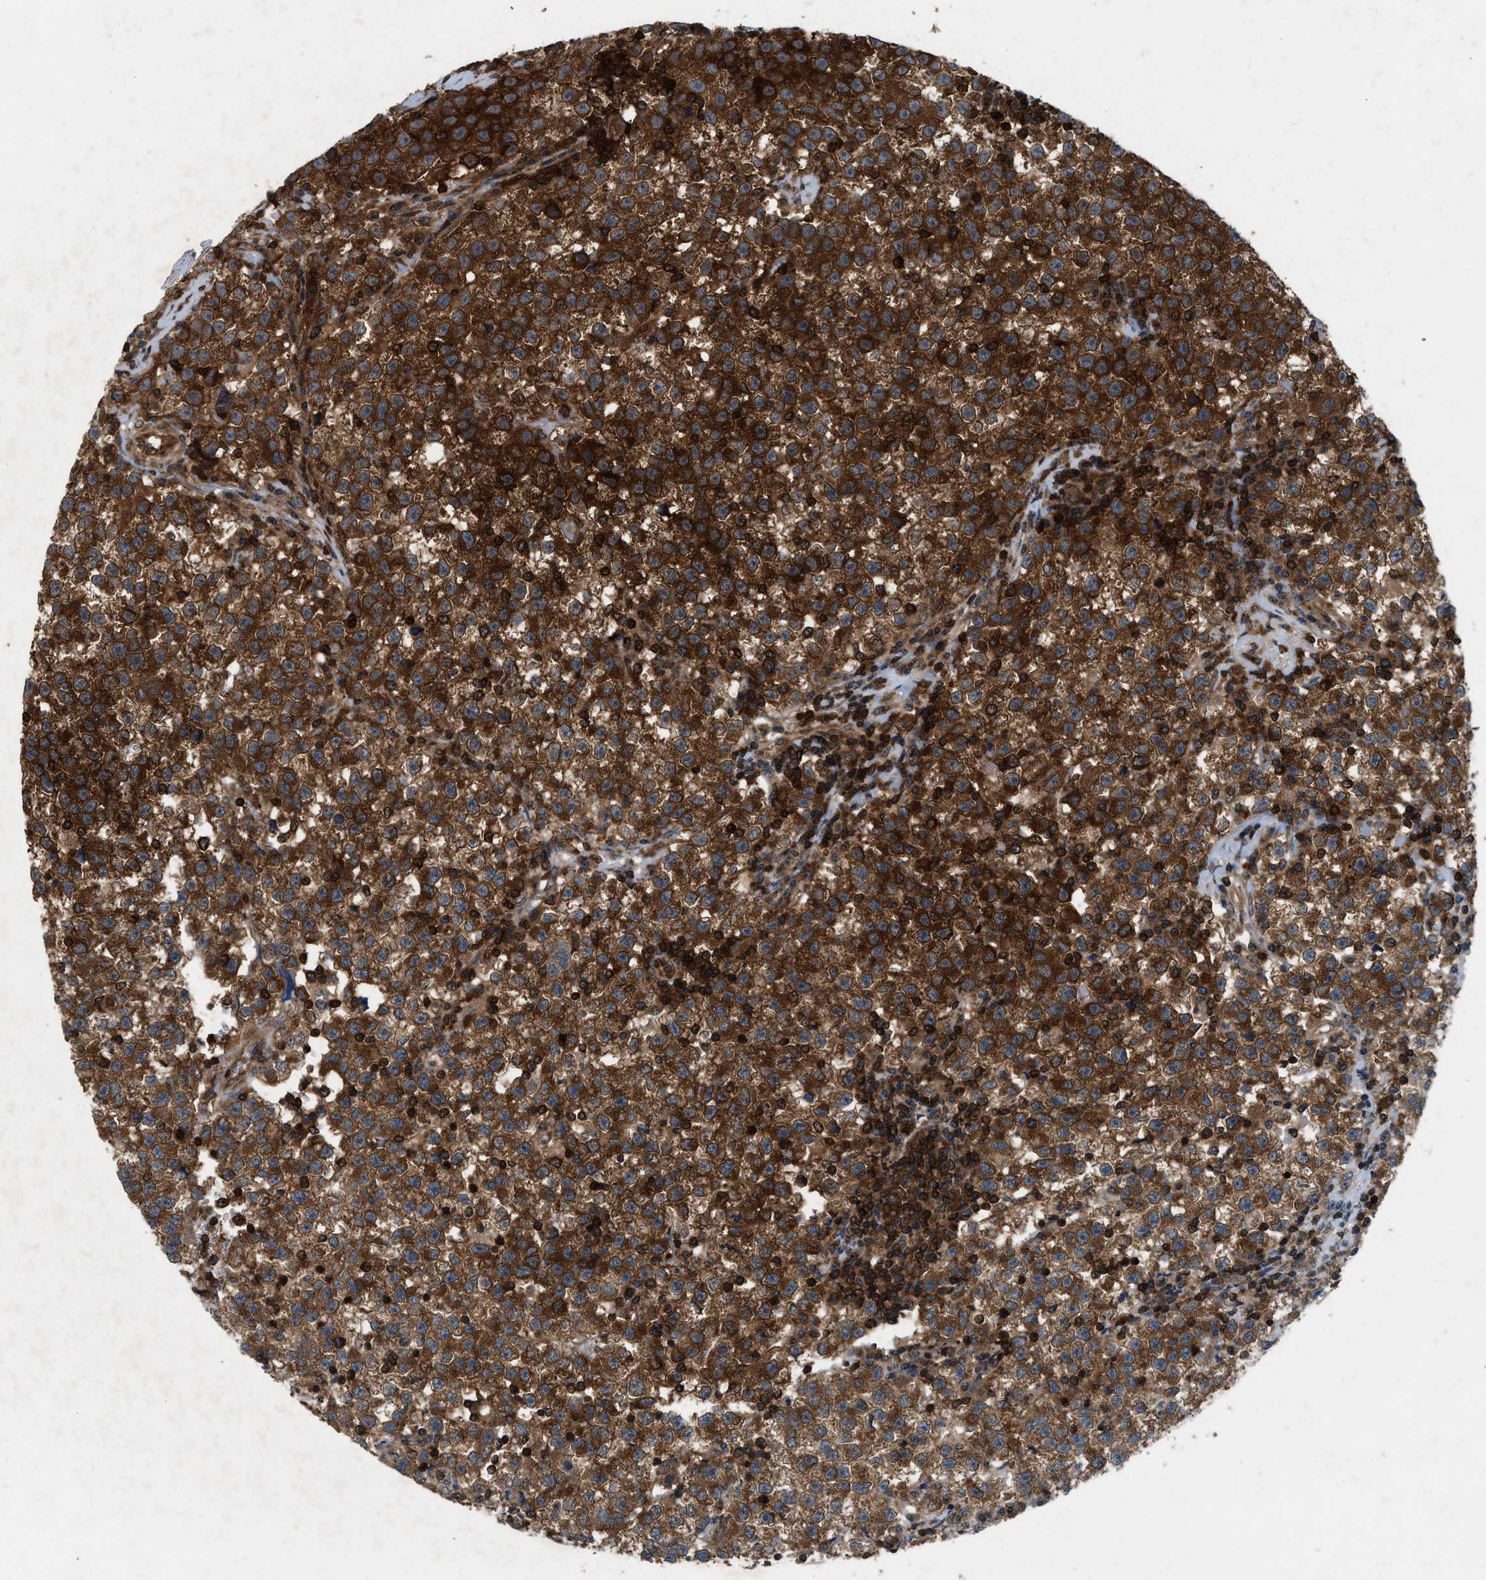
{"staining": {"intensity": "strong", "quantity": ">75%", "location": "cytoplasmic/membranous"}, "tissue": "testis cancer", "cell_type": "Tumor cells", "image_type": "cancer", "snomed": [{"axis": "morphology", "description": "Seminoma, NOS"}, {"axis": "topography", "description": "Testis"}], "caption": "Immunohistochemical staining of human seminoma (testis) shows high levels of strong cytoplasmic/membranous protein expression in about >75% of tumor cells. The protein is shown in brown color, while the nuclei are stained blue.", "gene": "OXSR1", "patient": {"sex": "male", "age": 22}}